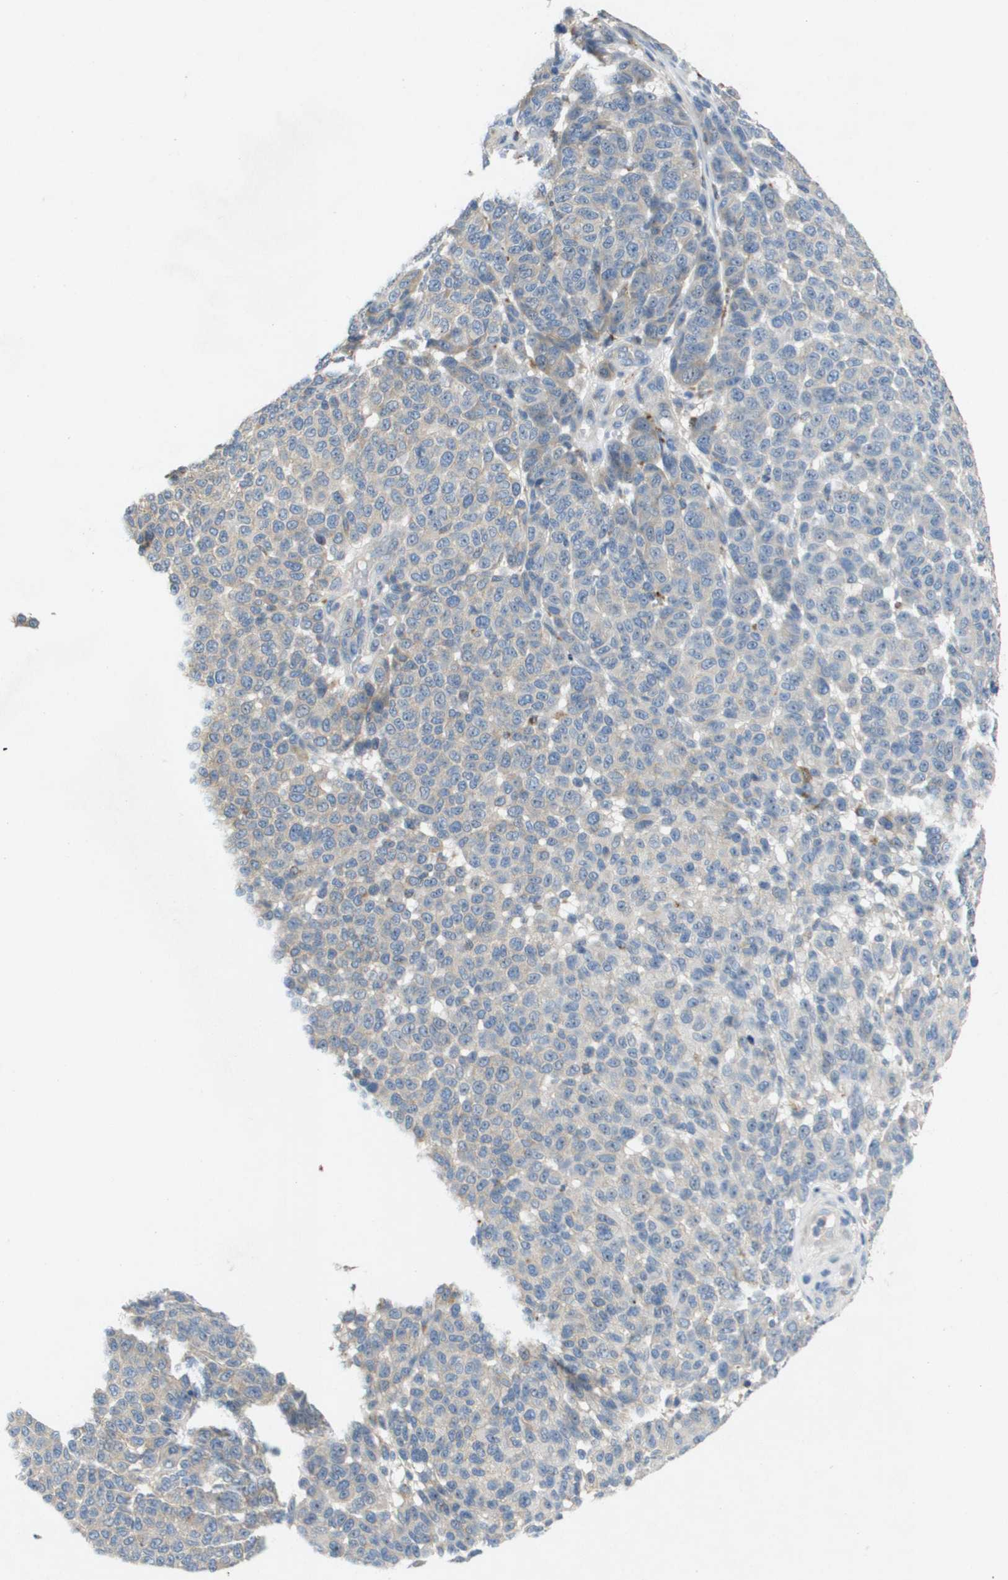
{"staining": {"intensity": "negative", "quantity": "none", "location": "none"}, "tissue": "melanoma", "cell_type": "Tumor cells", "image_type": "cancer", "snomed": [{"axis": "morphology", "description": "Malignant melanoma, NOS"}, {"axis": "topography", "description": "Skin"}], "caption": "Photomicrograph shows no significant protein staining in tumor cells of malignant melanoma.", "gene": "B3GNT5", "patient": {"sex": "male", "age": 59}}